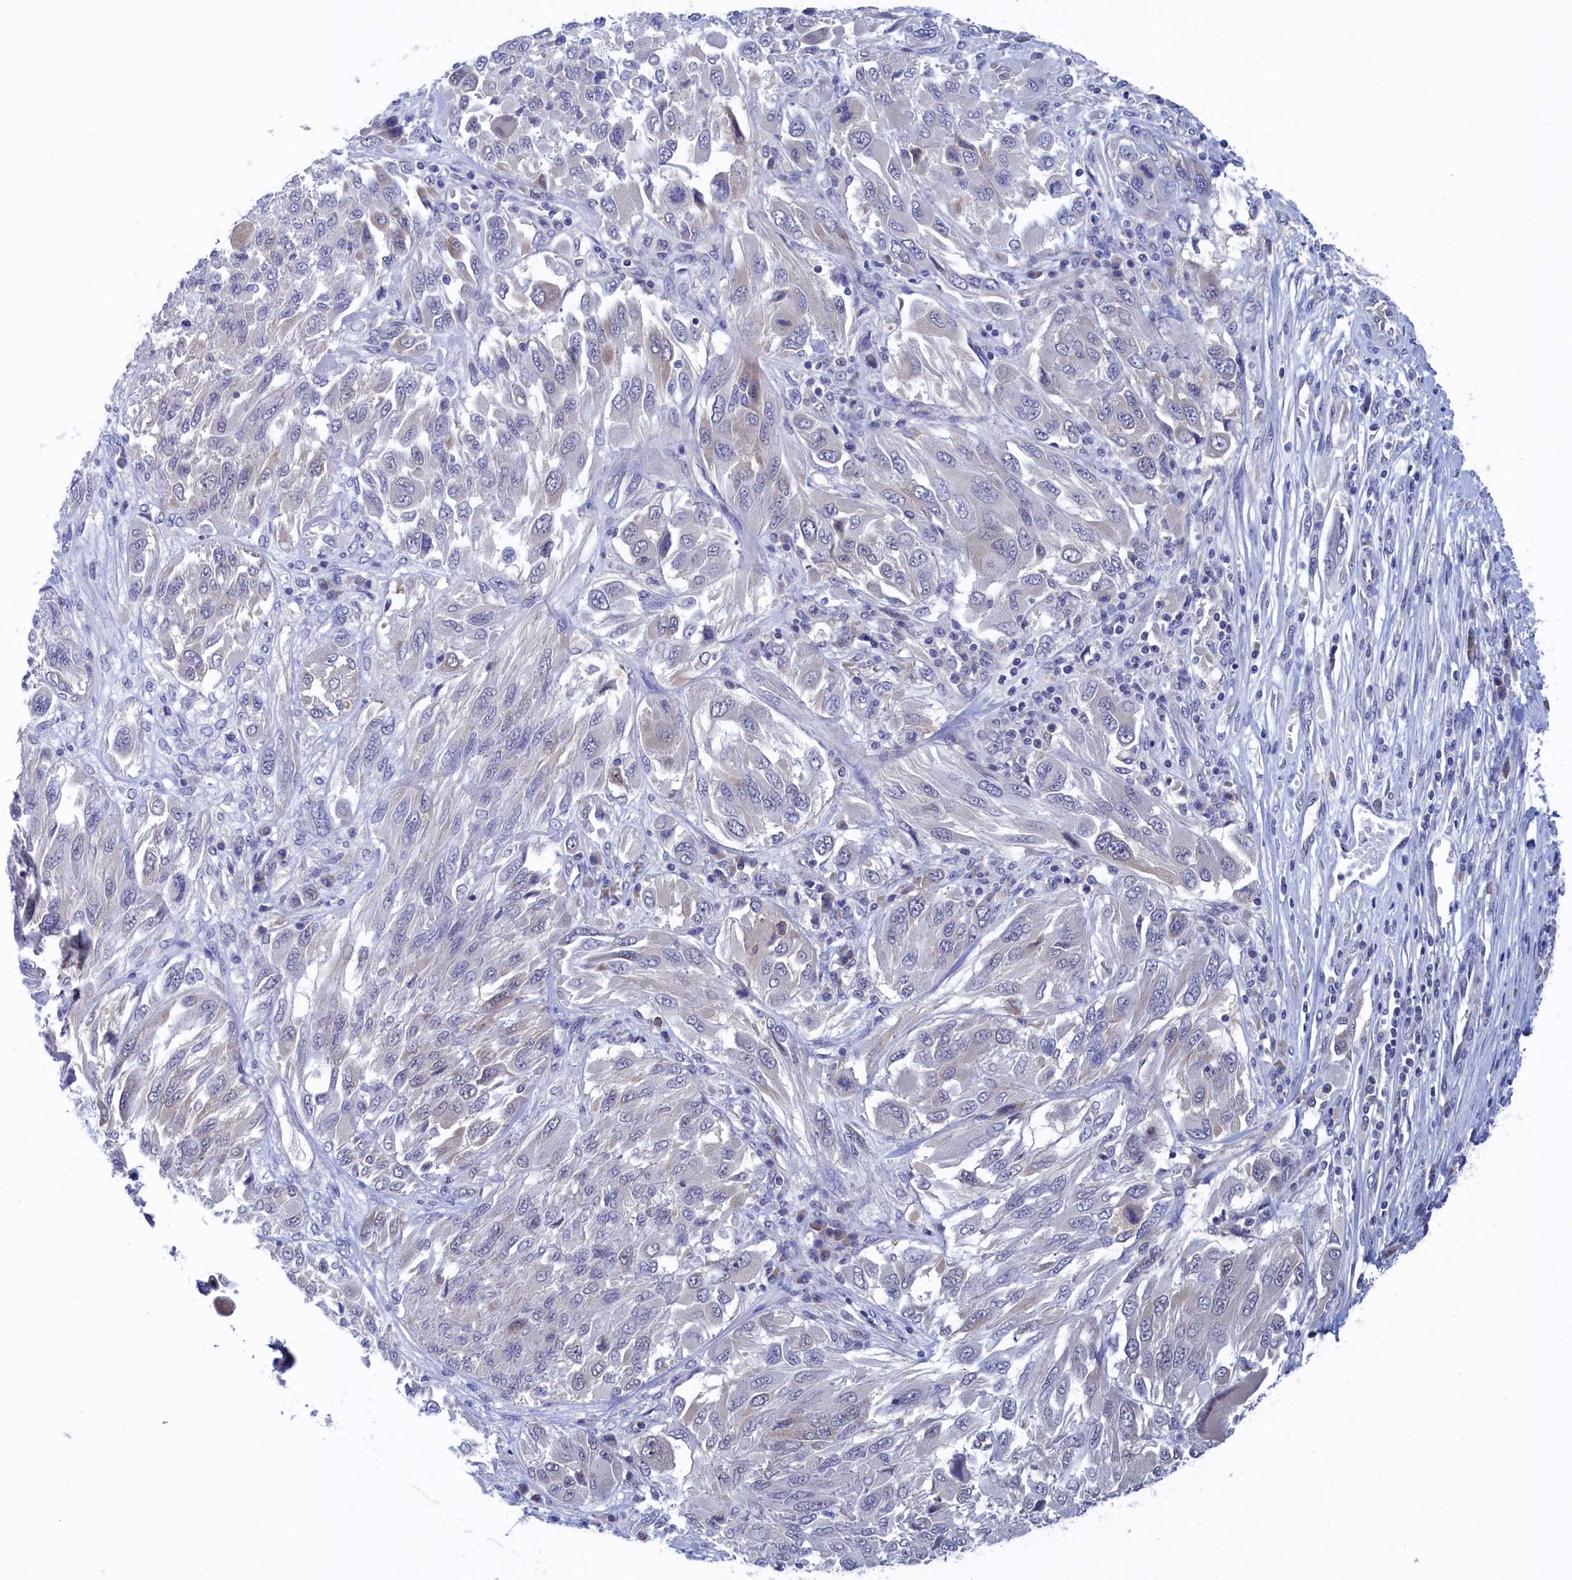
{"staining": {"intensity": "negative", "quantity": "none", "location": "none"}, "tissue": "melanoma", "cell_type": "Tumor cells", "image_type": "cancer", "snomed": [{"axis": "morphology", "description": "Malignant melanoma, NOS"}, {"axis": "topography", "description": "Skin"}], "caption": "An immunohistochemistry (IHC) micrograph of malignant melanoma is shown. There is no staining in tumor cells of malignant melanoma.", "gene": "PGP", "patient": {"sex": "female", "age": 91}}